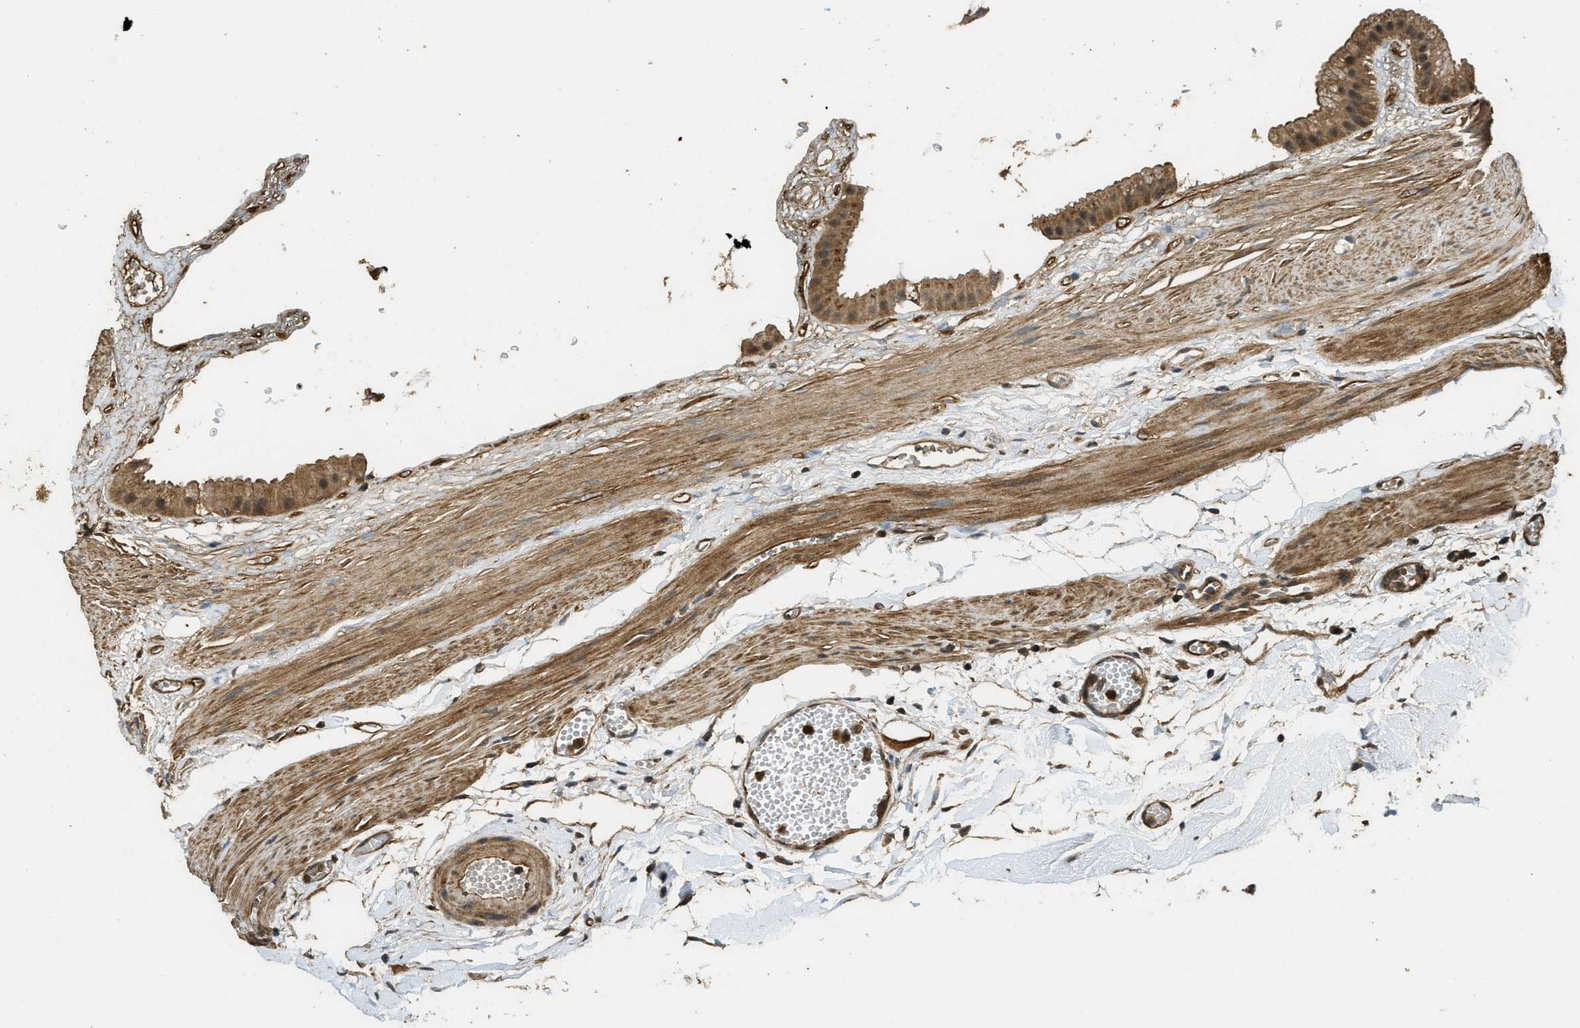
{"staining": {"intensity": "moderate", "quantity": ">75%", "location": "cytoplasmic/membranous"}, "tissue": "gallbladder", "cell_type": "Glandular cells", "image_type": "normal", "snomed": [{"axis": "morphology", "description": "Normal tissue, NOS"}, {"axis": "topography", "description": "Gallbladder"}], "caption": "Unremarkable gallbladder was stained to show a protein in brown. There is medium levels of moderate cytoplasmic/membranous staining in about >75% of glandular cells.", "gene": "PPP6R3", "patient": {"sex": "female", "age": 64}}